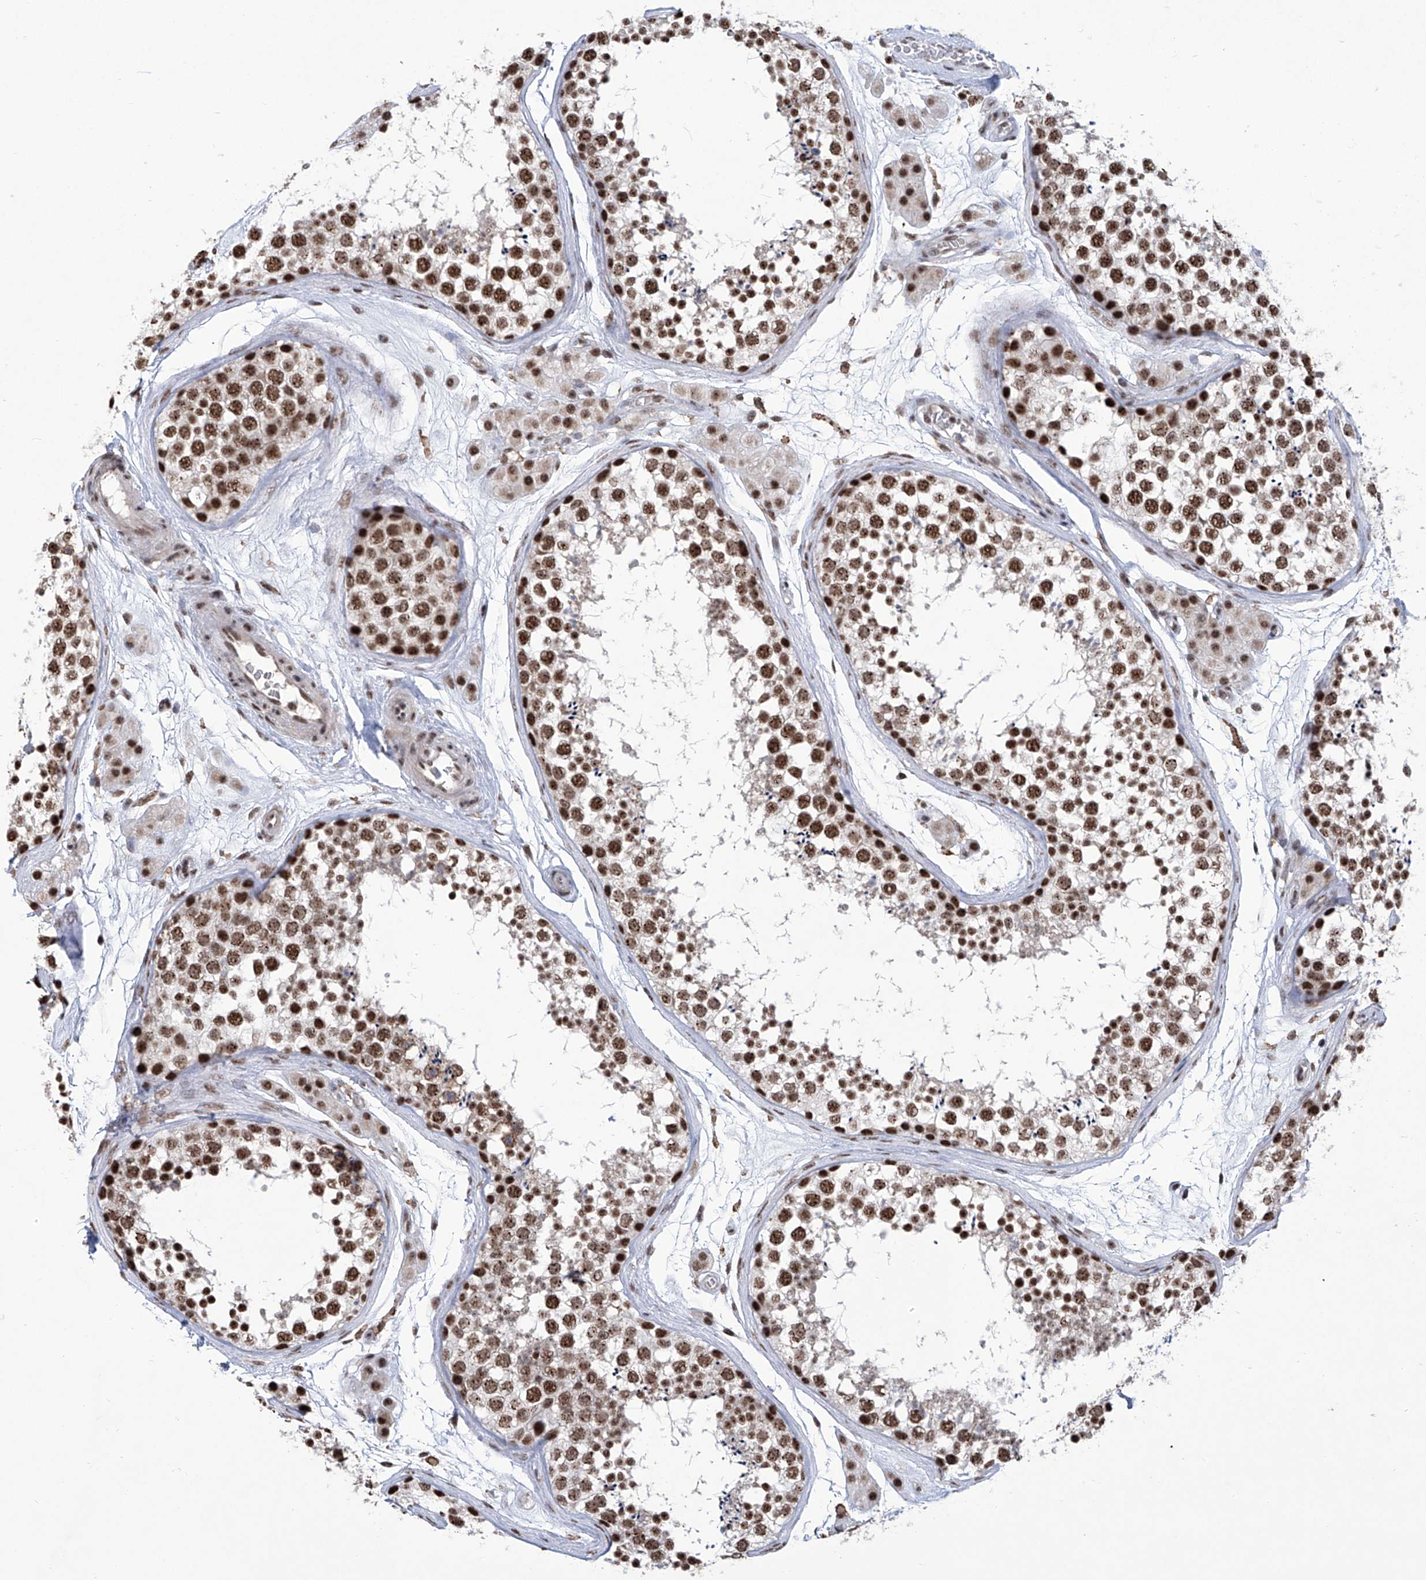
{"staining": {"intensity": "strong", "quantity": ">75%", "location": "nuclear"}, "tissue": "testis", "cell_type": "Cells in seminiferous ducts", "image_type": "normal", "snomed": [{"axis": "morphology", "description": "Normal tissue, NOS"}, {"axis": "topography", "description": "Testis"}], "caption": "High-magnification brightfield microscopy of benign testis stained with DAB (3,3'-diaminobenzidine) (brown) and counterstained with hematoxylin (blue). cells in seminiferous ducts exhibit strong nuclear expression is seen in approximately>75% of cells. (Stains: DAB in brown, nuclei in blue, Microscopy: brightfield microscopy at high magnification).", "gene": "FBXL4", "patient": {"sex": "male", "age": 56}}